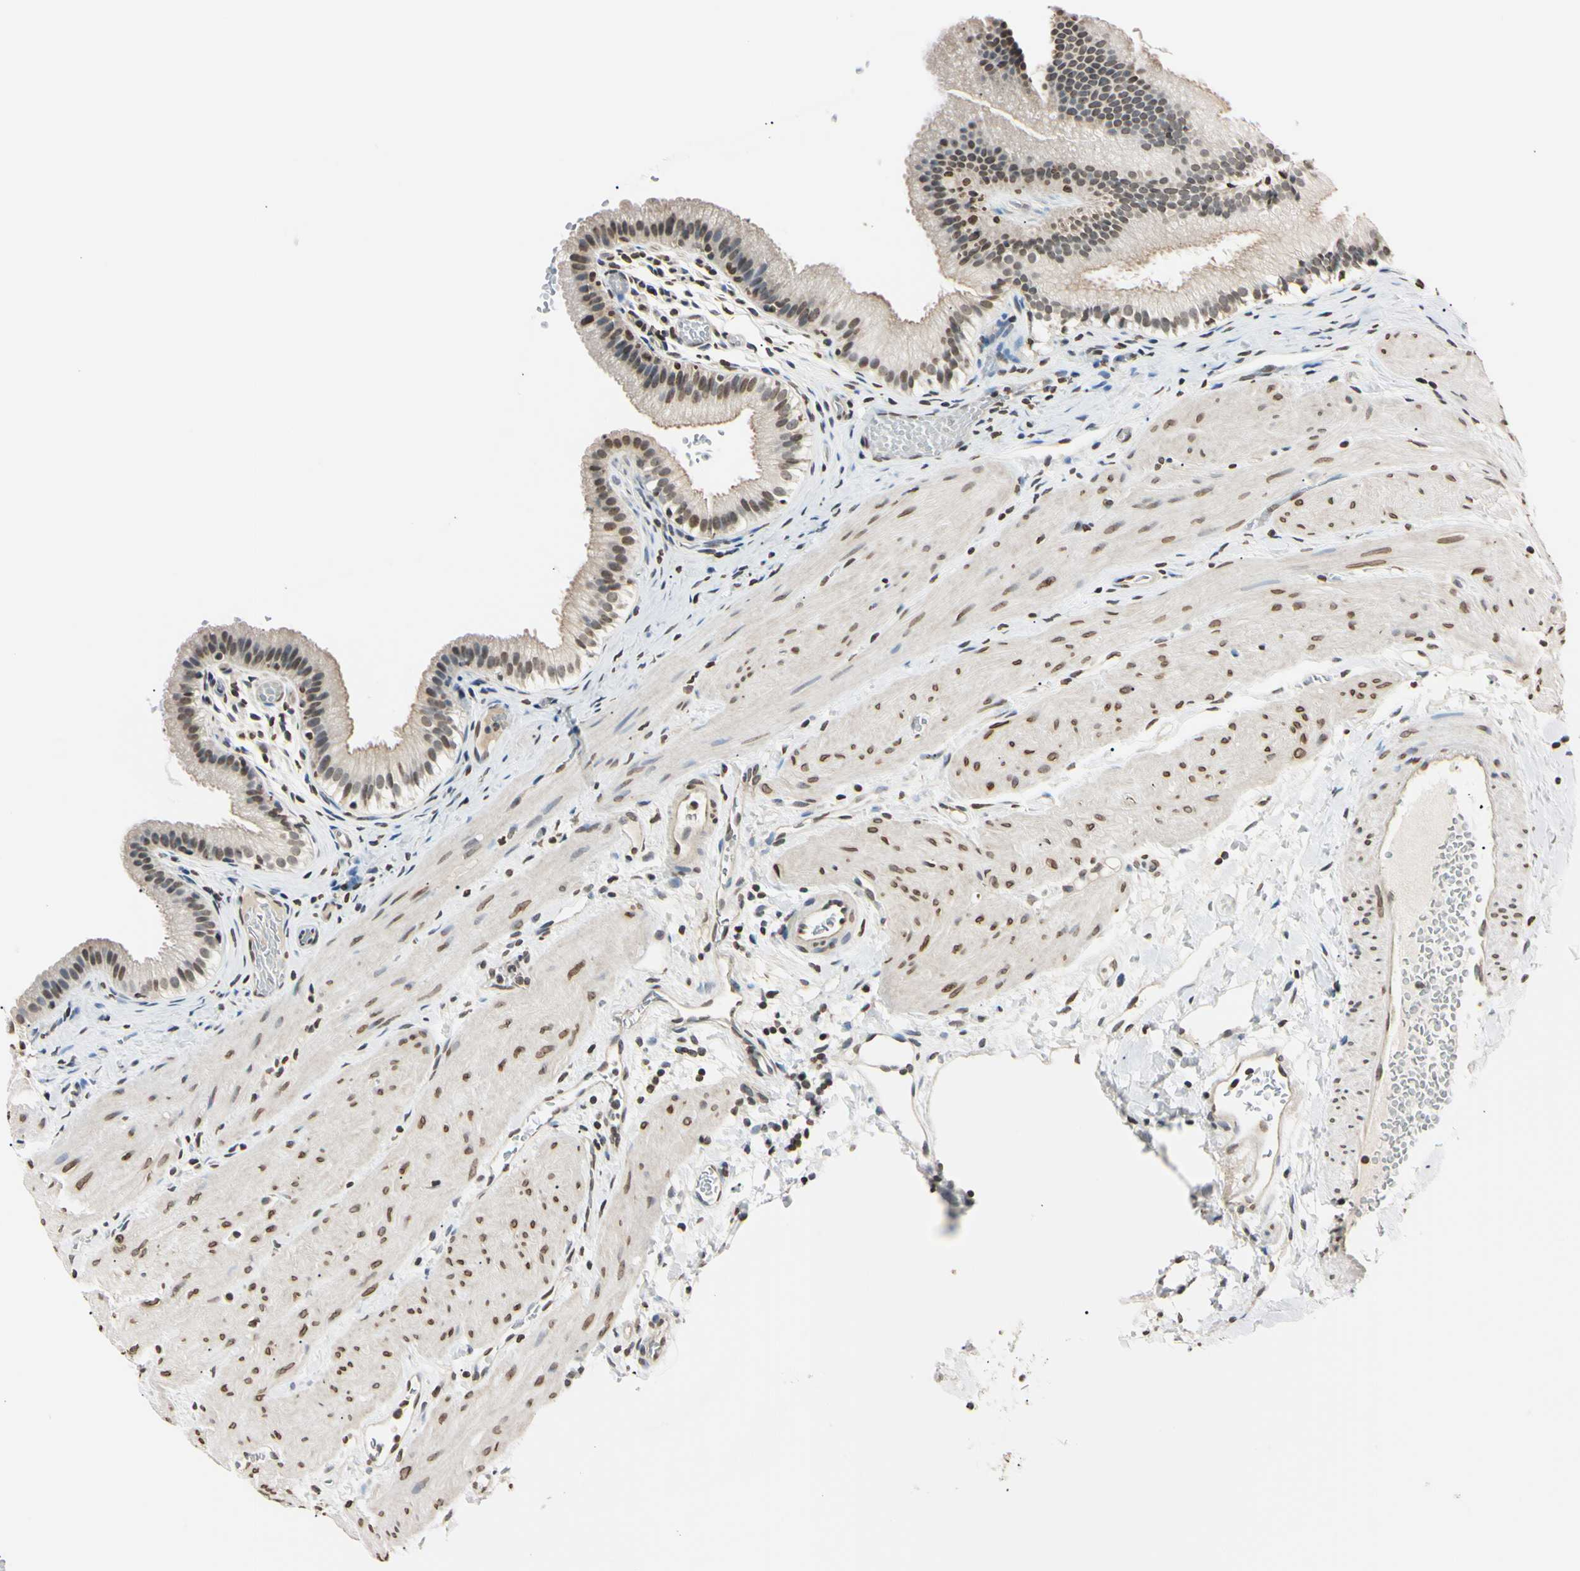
{"staining": {"intensity": "moderate", "quantity": "<25%", "location": "cytoplasmic/membranous,nuclear"}, "tissue": "gallbladder", "cell_type": "Glandular cells", "image_type": "normal", "snomed": [{"axis": "morphology", "description": "Normal tissue, NOS"}, {"axis": "topography", "description": "Gallbladder"}], "caption": "This is an image of immunohistochemistry staining of unremarkable gallbladder, which shows moderate expression in the cytoplasmic/membranous,nuclear of glandular cells.", "gene": "CDC45", "patient": {"sex": "female", "age": 26}}